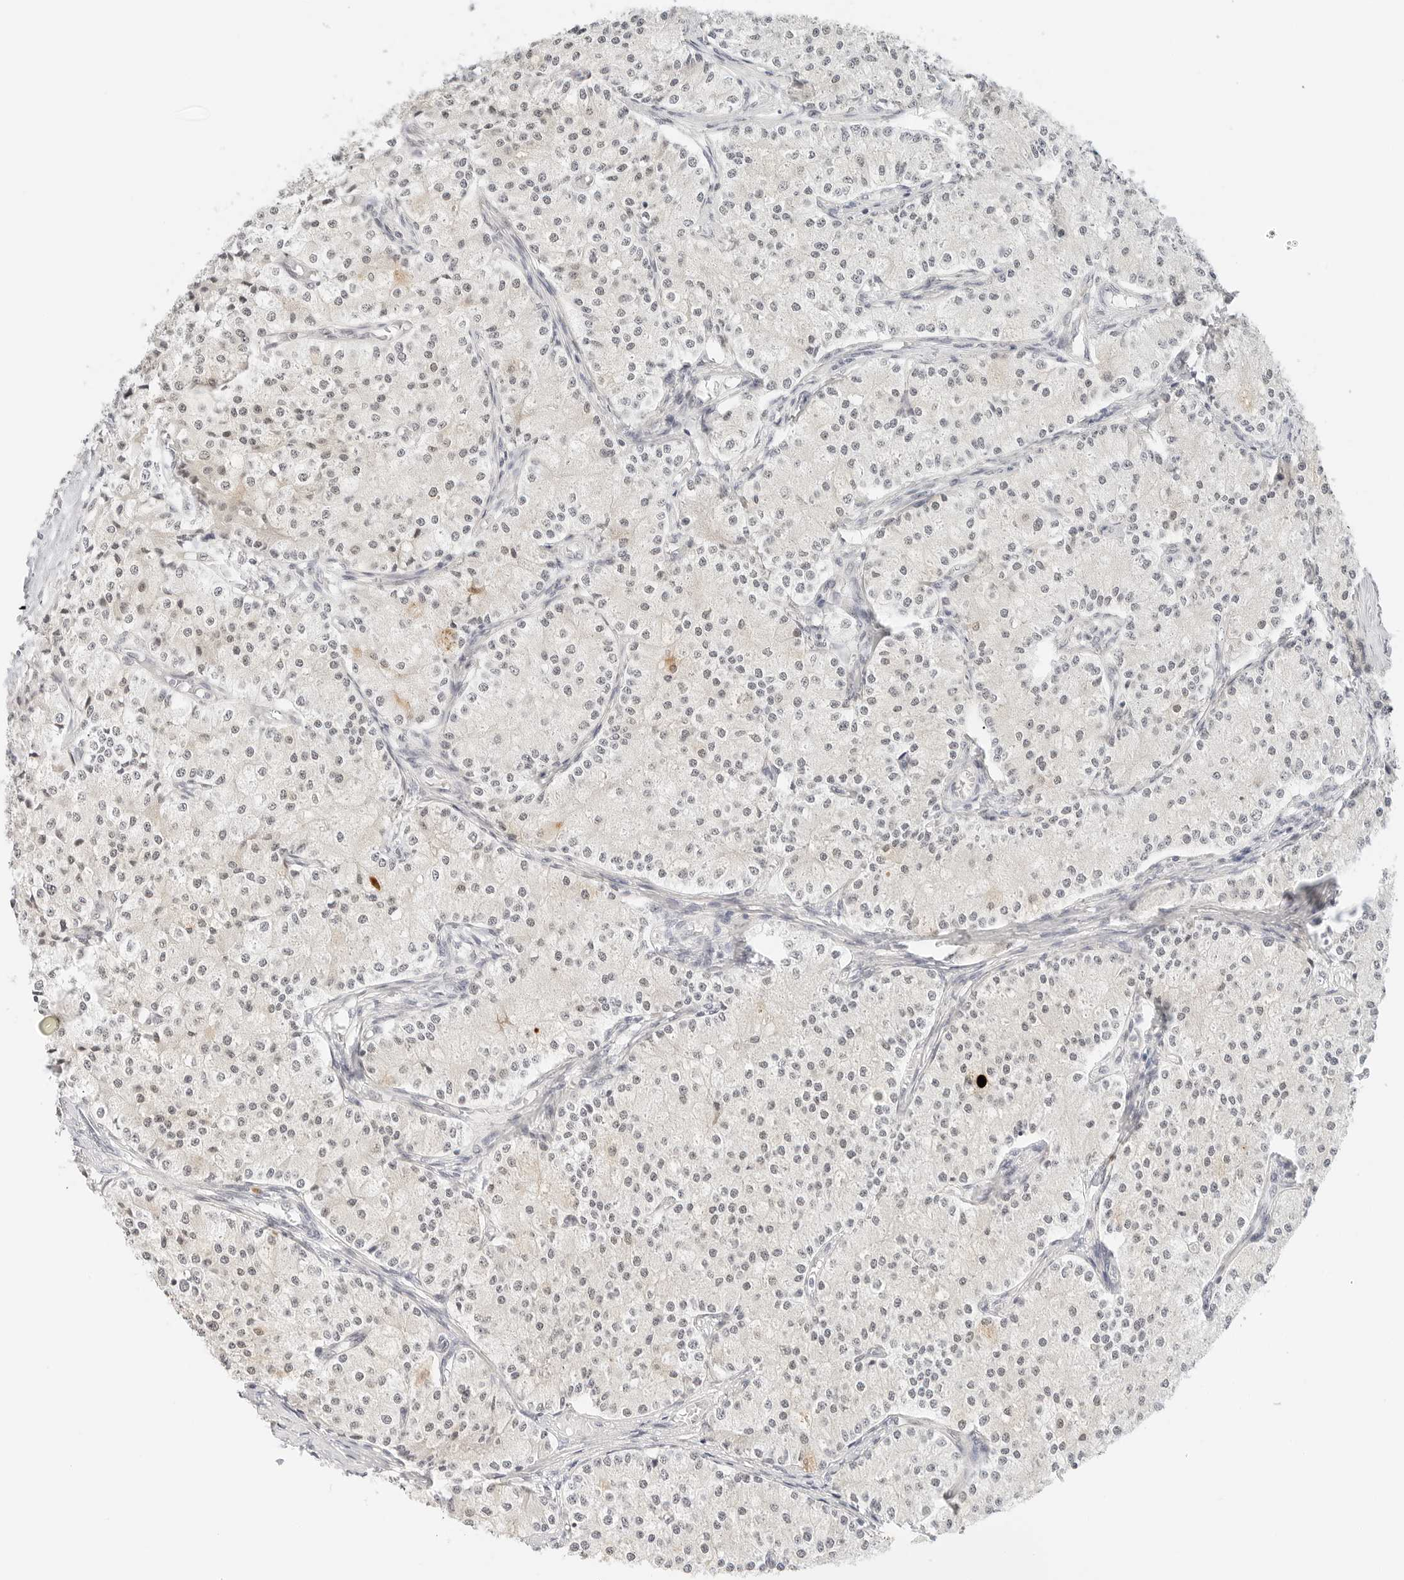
{"staining": {"intensity": "negative", "quantity": "none", "location": "none"}, "tissue": "carcinoid", "cell_type": "Tumor cells", "image_type": "cancer", "snomed": [{"axis": "morphology", "description": "Carcinoid, malignant, NOS"}, {"axis": "topography", "description": "Colon"}], "caption": "This is an immunohistochemistry (IHC) photomicrograph of human carcinoid (malignant). There is no positivity in tumor cells.", "gene": "NEO1", "patient": {"sex": "female", "age": 52}}